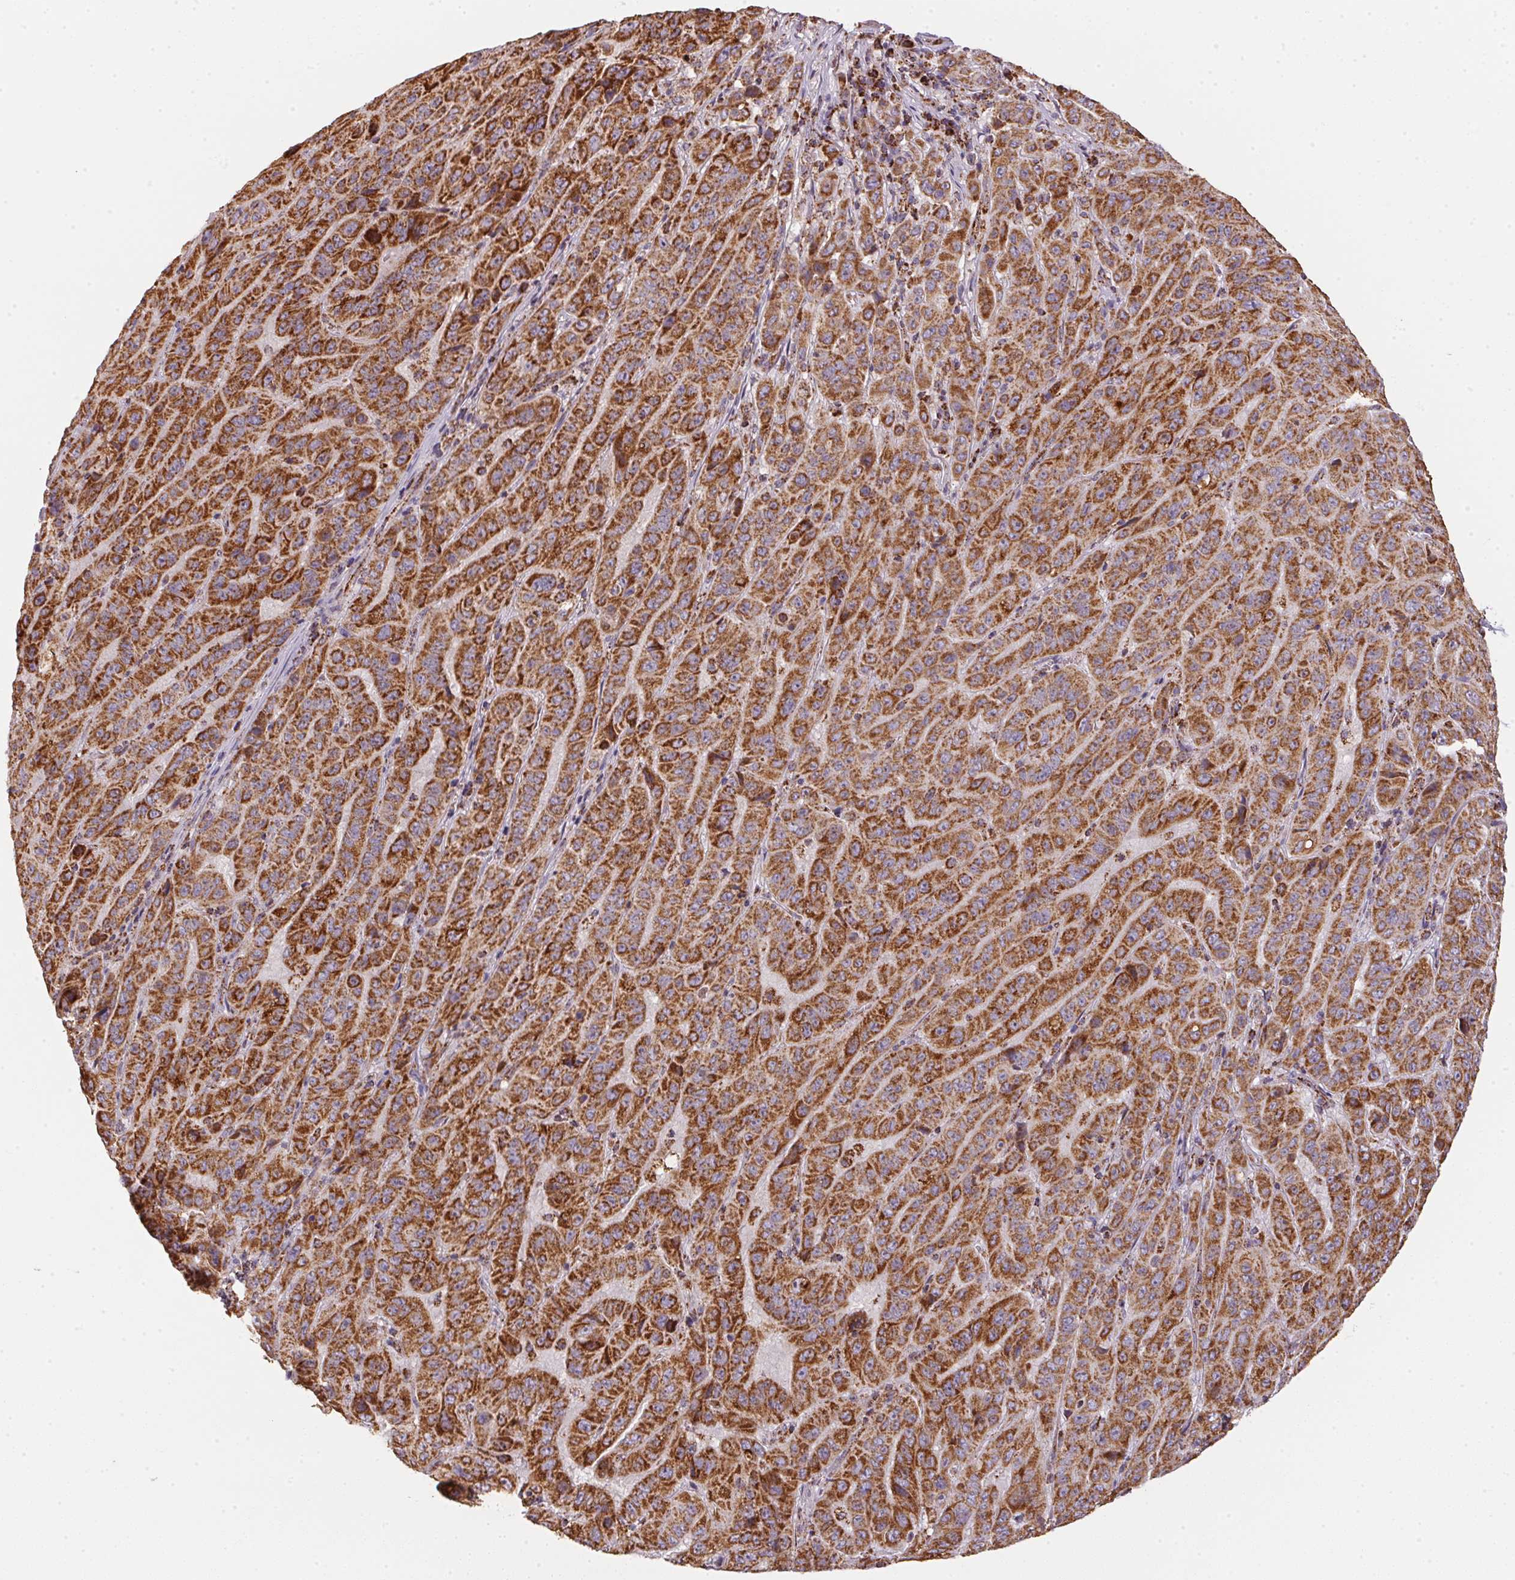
{"staining": {"intensity": "strong", "quantity": ">75%", "location": "cytoplasmic/membranous"}, "tissue": "pancreatic cancer", "cell_type": "Tumor cells", "image_type": "cancer", "snomed": [{"axis": "morphology", "description": "Adenocarcinoma, NOS"}, {"axis": "topography", "description": "Pancreas"}], "caption": "Pancreatic cancer (adenocarcinoma) stained with IHC displays strong cytoplasmic/membranous staining in approximately >75% of tumor cells.", "gene": "NDUFS2", "patient": {"sex": "male", "age": 63}}